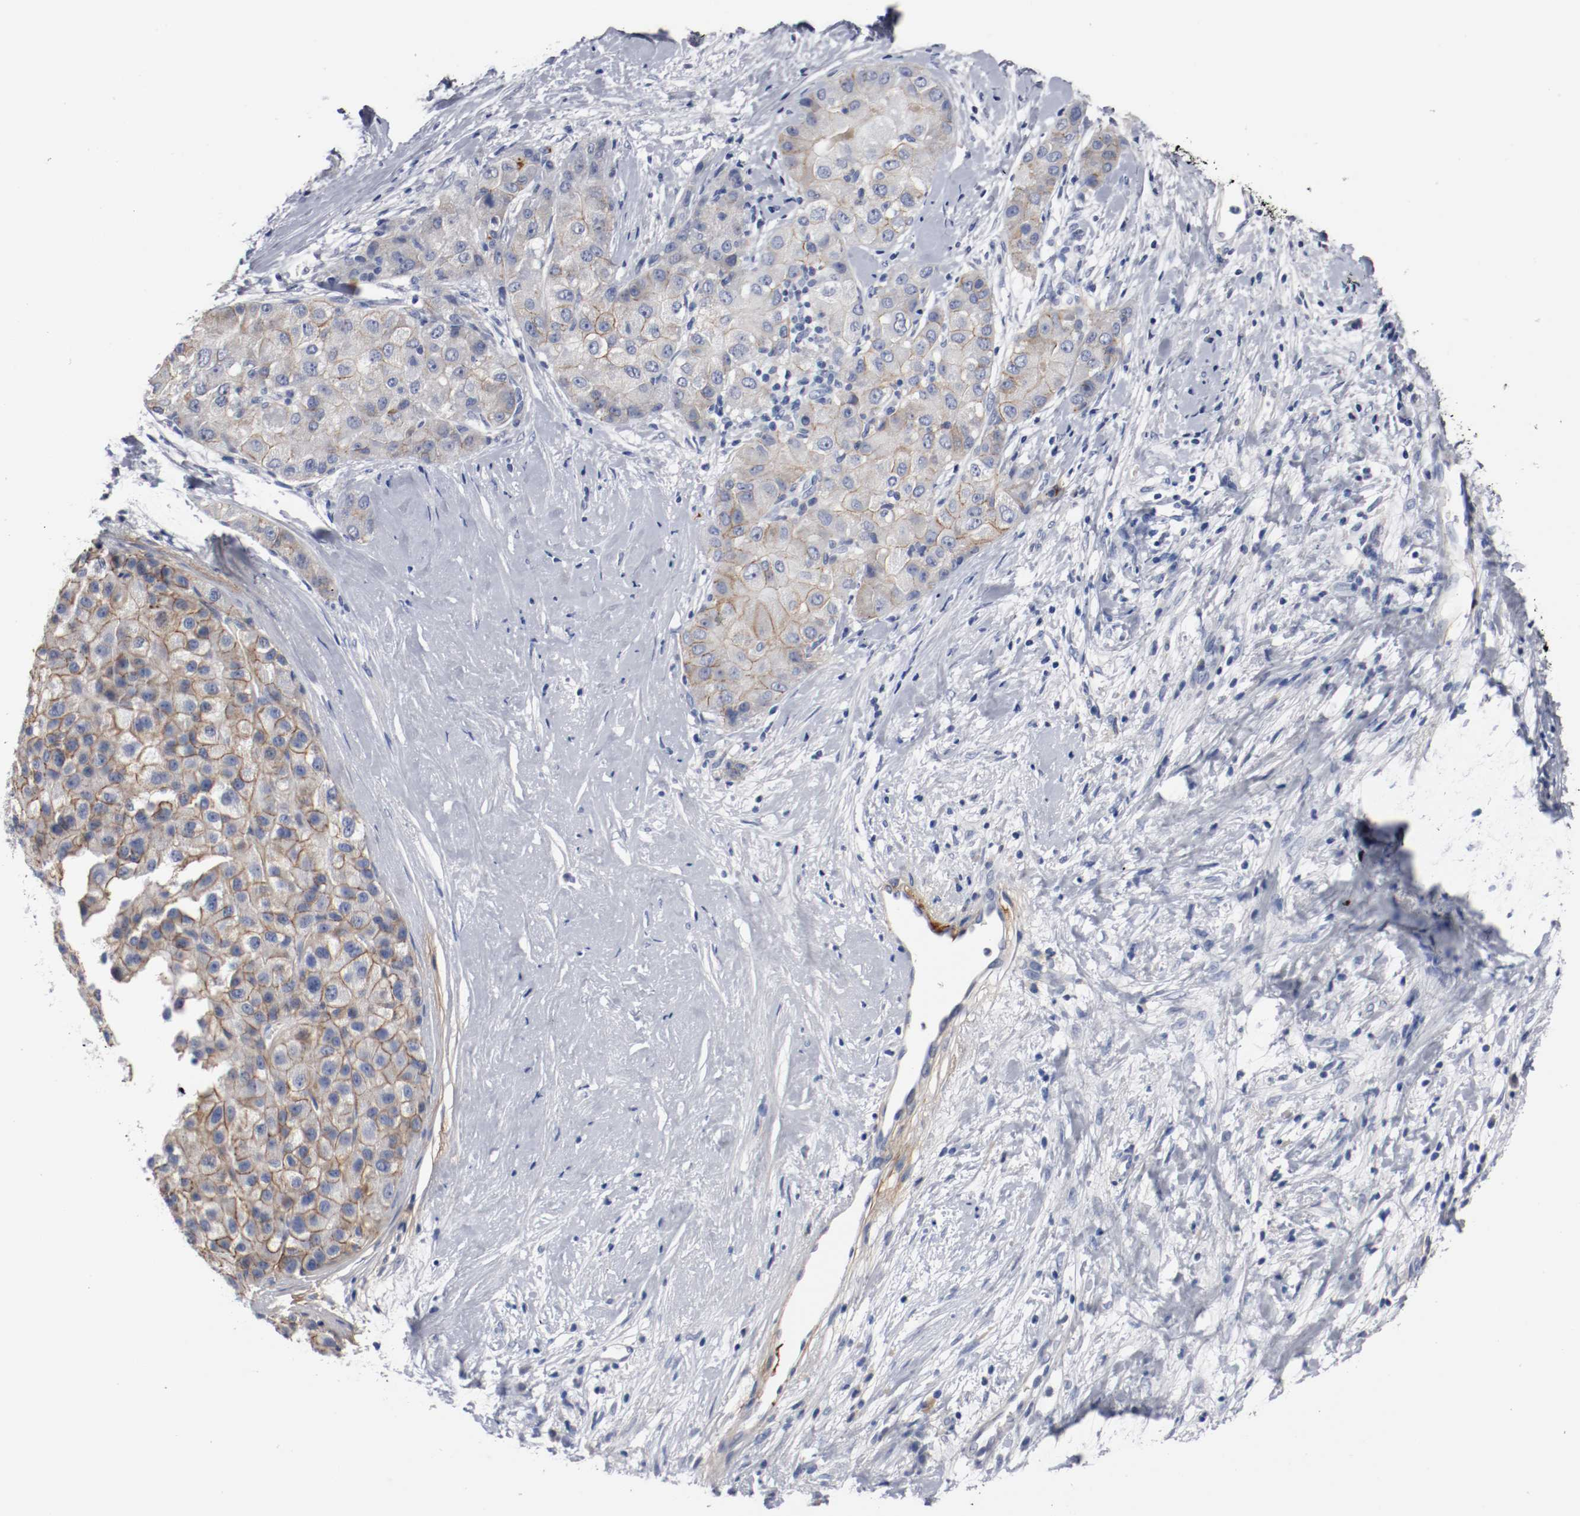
{"staining": {"intensity": "moderate", "quantity": ">75%", "location": "cytoplasmic/membranous"}, "tissue": "liver cancer", "cell_type": "Tumor cells", "image_type": "cancer", "snomed": [{"axis": "morphology", "description": "Carcinoma, Hepatocellular, NOS"}, {"axis": "topography", "description": "Liver"}], "caption": "Protein positivity by IHC demonstrates moderate cytoplasmic/membranous expression in approximately >75% of tumor cells in hepatocellular carcinoma (liver).", "gene": "TNC", "patient": {"sex": "male", "age": 80}}